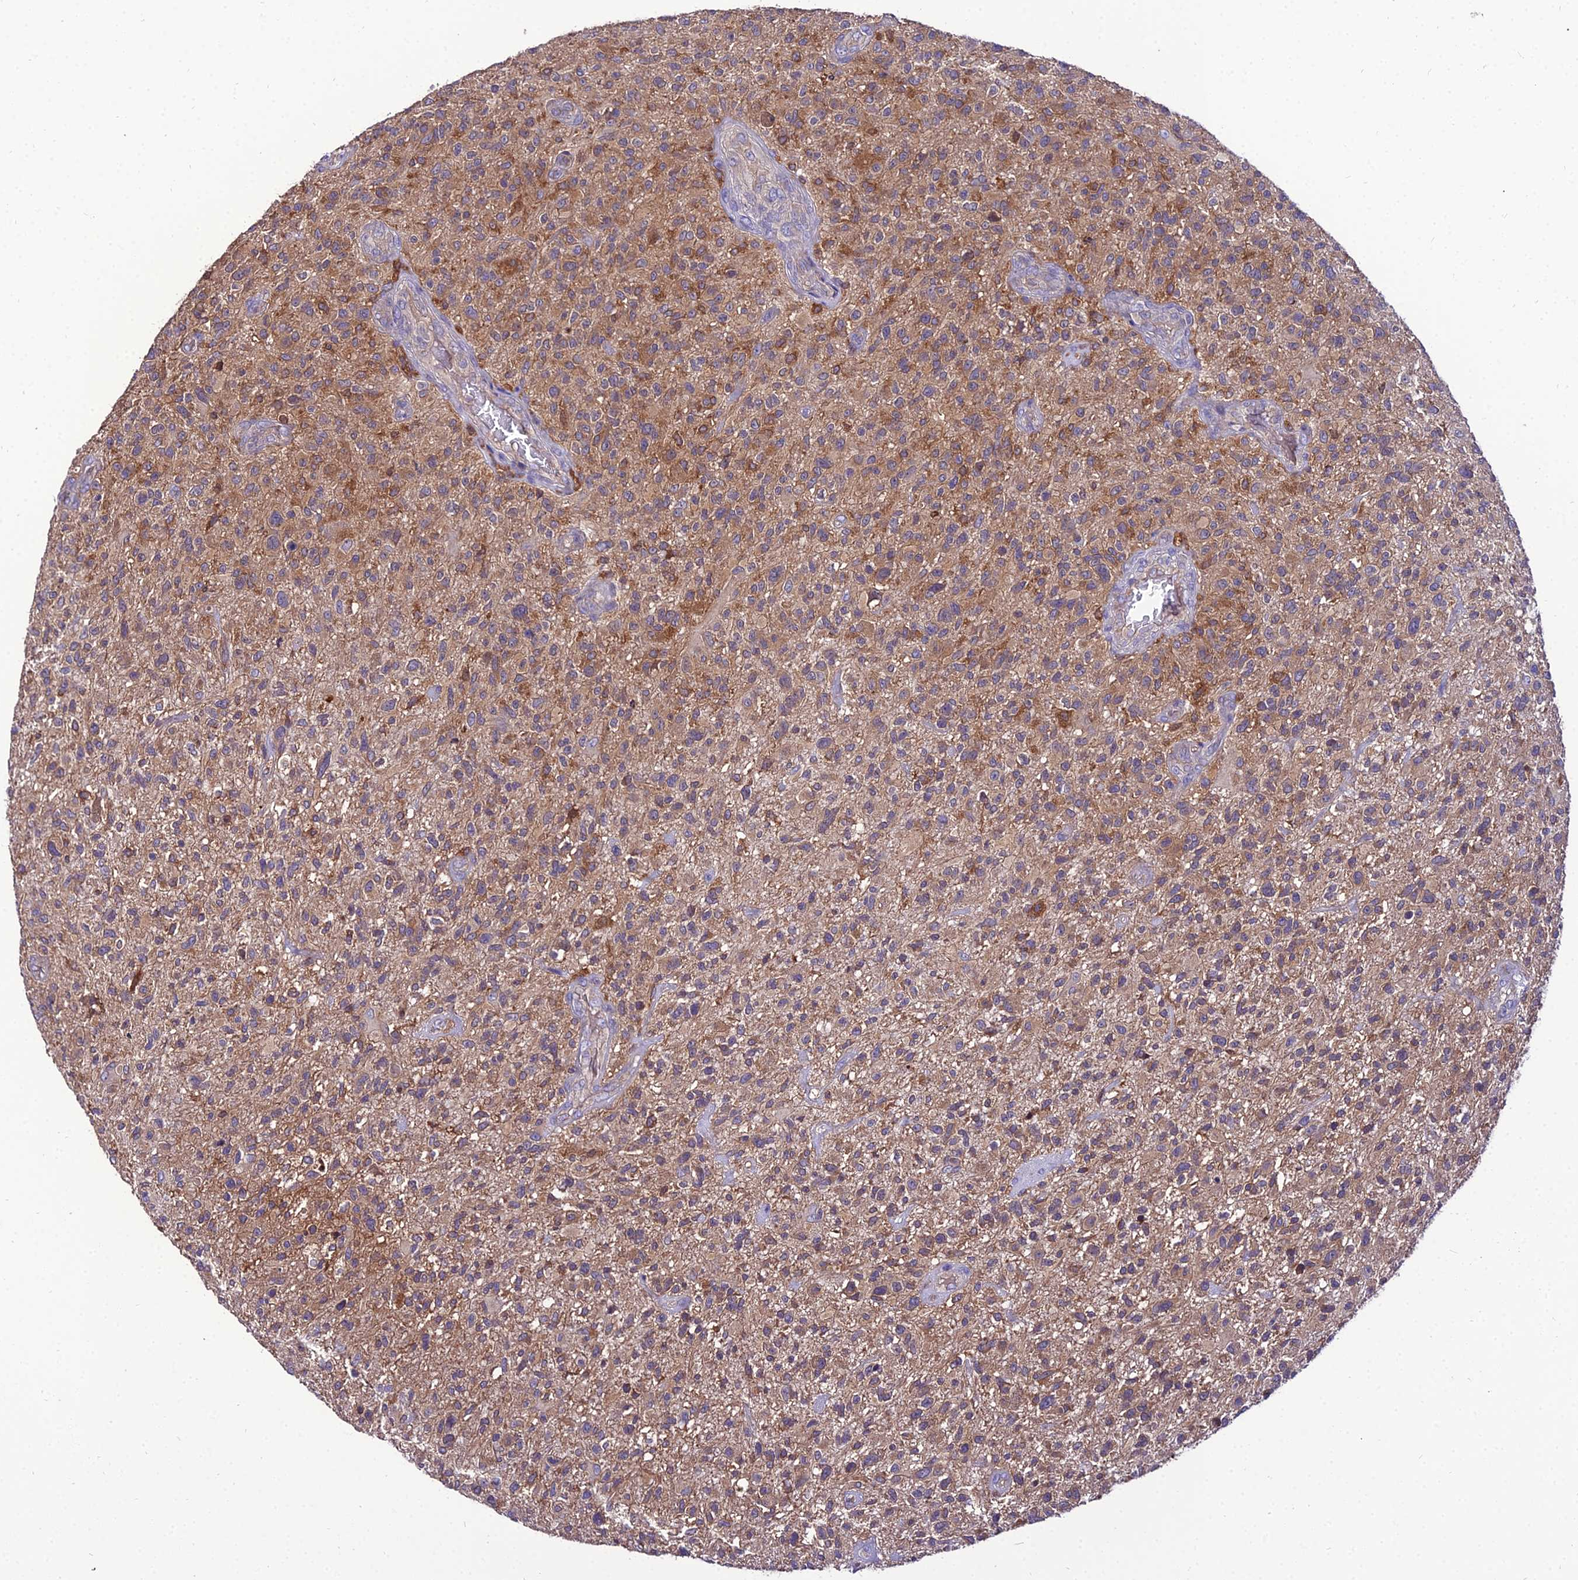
{"staining": {"intensity": "weak", "quantity": "25%-75%", "location": "cytoplasmic/membranous"}, "tissue": "glioma", "cell_type": "Tumor cells", "image_type": "cancer", "snomed": [{"axis": "morphology", "description": "Glioma, malignant, High grade"}, {"axis": "topography", "description": "Brain"}], "caption": "A brown stain labels weak cytoplasmic/membranous positivity of a protein in glioma tumor cells. The staining was performed using DAB (3,3'-diaminobenzidine), with brown indicating positive protein expression. Nuclei are stained blue with hematoxylin.", "gene": "C2orf69", "patient": {"sex": "male", "age": 47}}